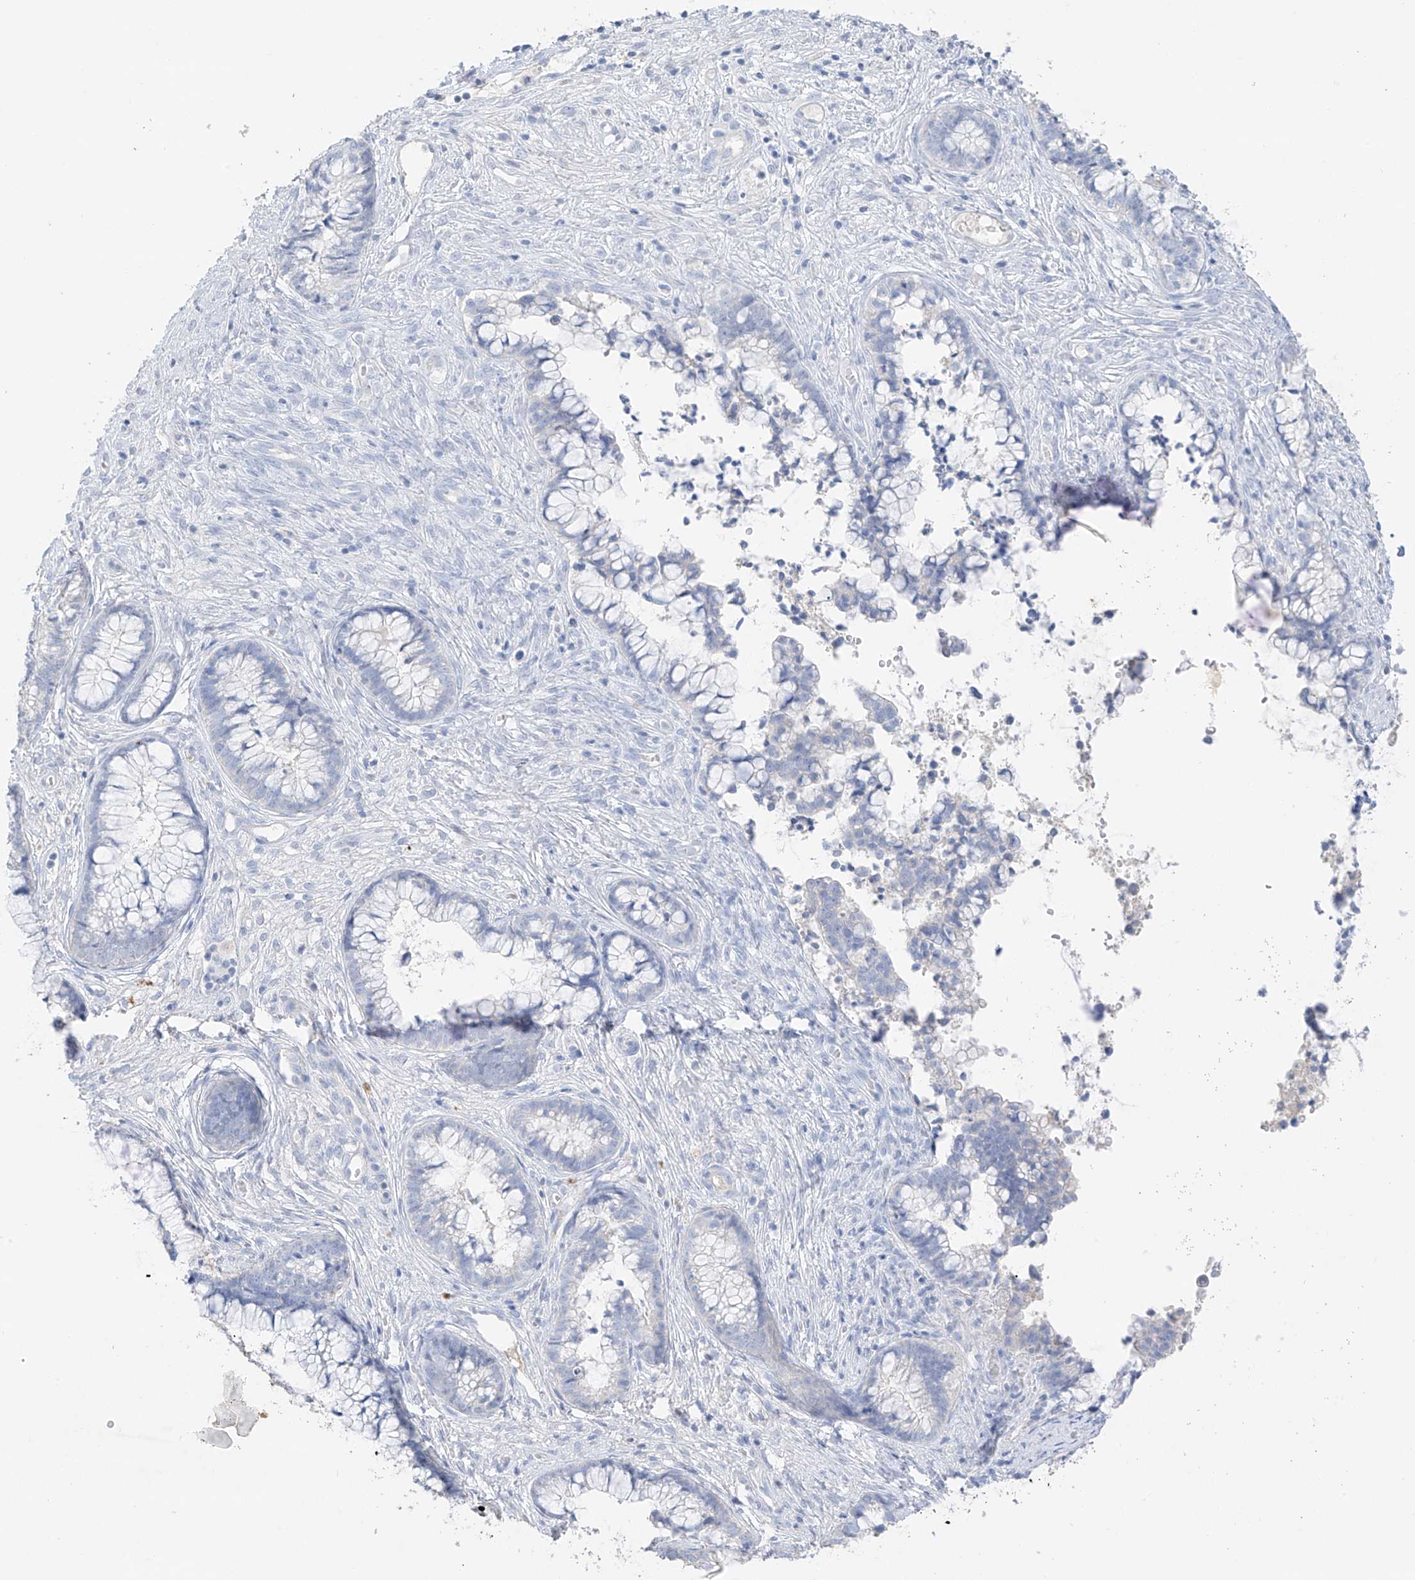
{"staining": {"intensity": "negative", "quantity": "none", "location": "none"}, "tissue": "cervical cancer", "cell_type": "Tumor cells", "image_type": "cancer", "snomed": [{"axis": "morphology", "description": "Adenocarcinoma, NOS"}, {"axis": "topography", "description": "Cervix"}], "caption": "Immunohistochemical staining of adenocarcinoma (cervical) reveals no significant staining in tumor cells. (DAB immunohistochemistry visualized using brightfield microscopy, high magnification).", "gene": "CAPN13", "patient": {"sex": "female", "age": 44}}